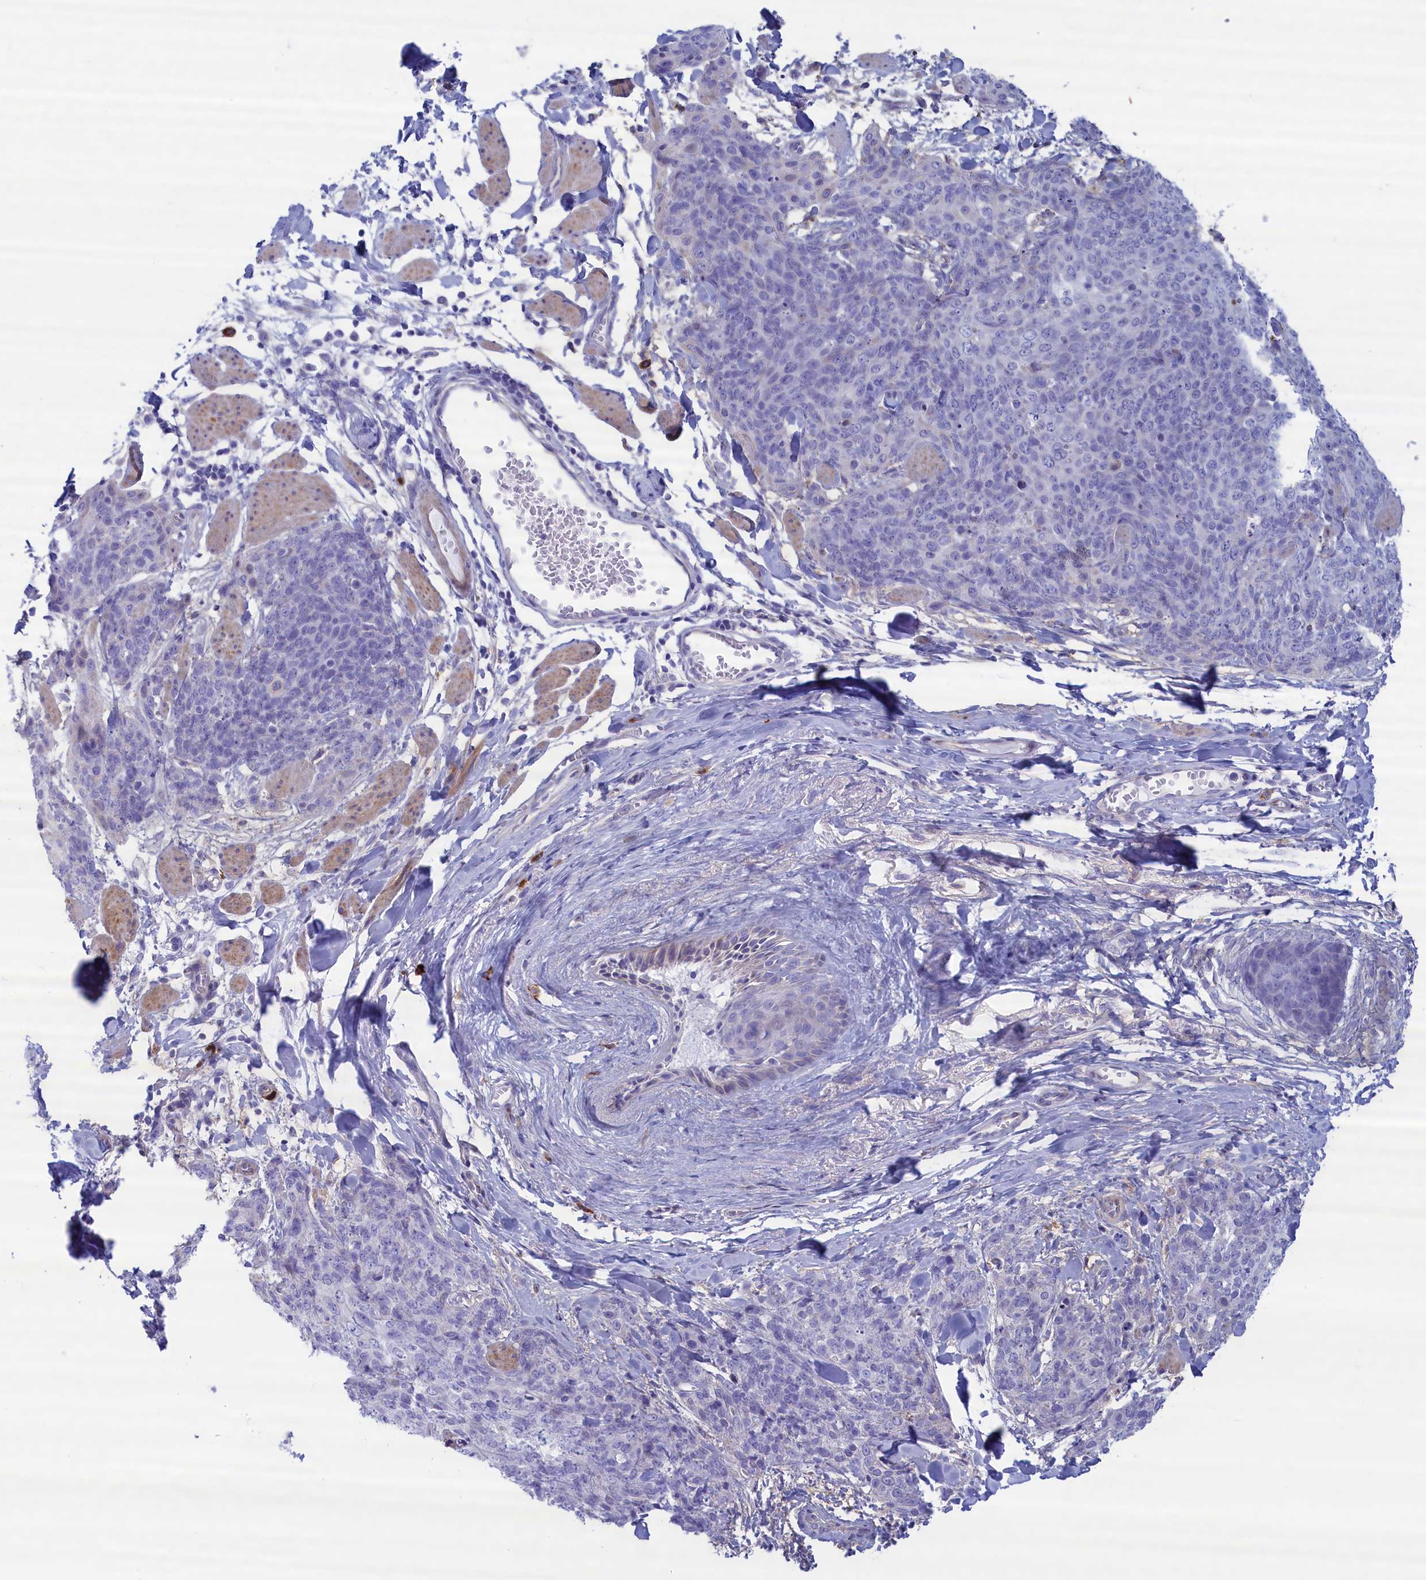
{"staining": {"intensity": "negative", "quantity": "none", "location": "none"}, "tissue": "skin cancer", "cell_type": "Tumor cells", "image_type": "cancer", "snomed": [{"axis": "morphology", "description": "Squamous cell carcinoma, NOS"}, {"axis": "topography", "description": "Skin"}, {"axis": "topography", "description": "Vulva"}], "caption": "There is no significant positivity in tumor cells of skin cancer.", "gene": "MPV17L2", "patient": {"sex": "female", "age": 85}}